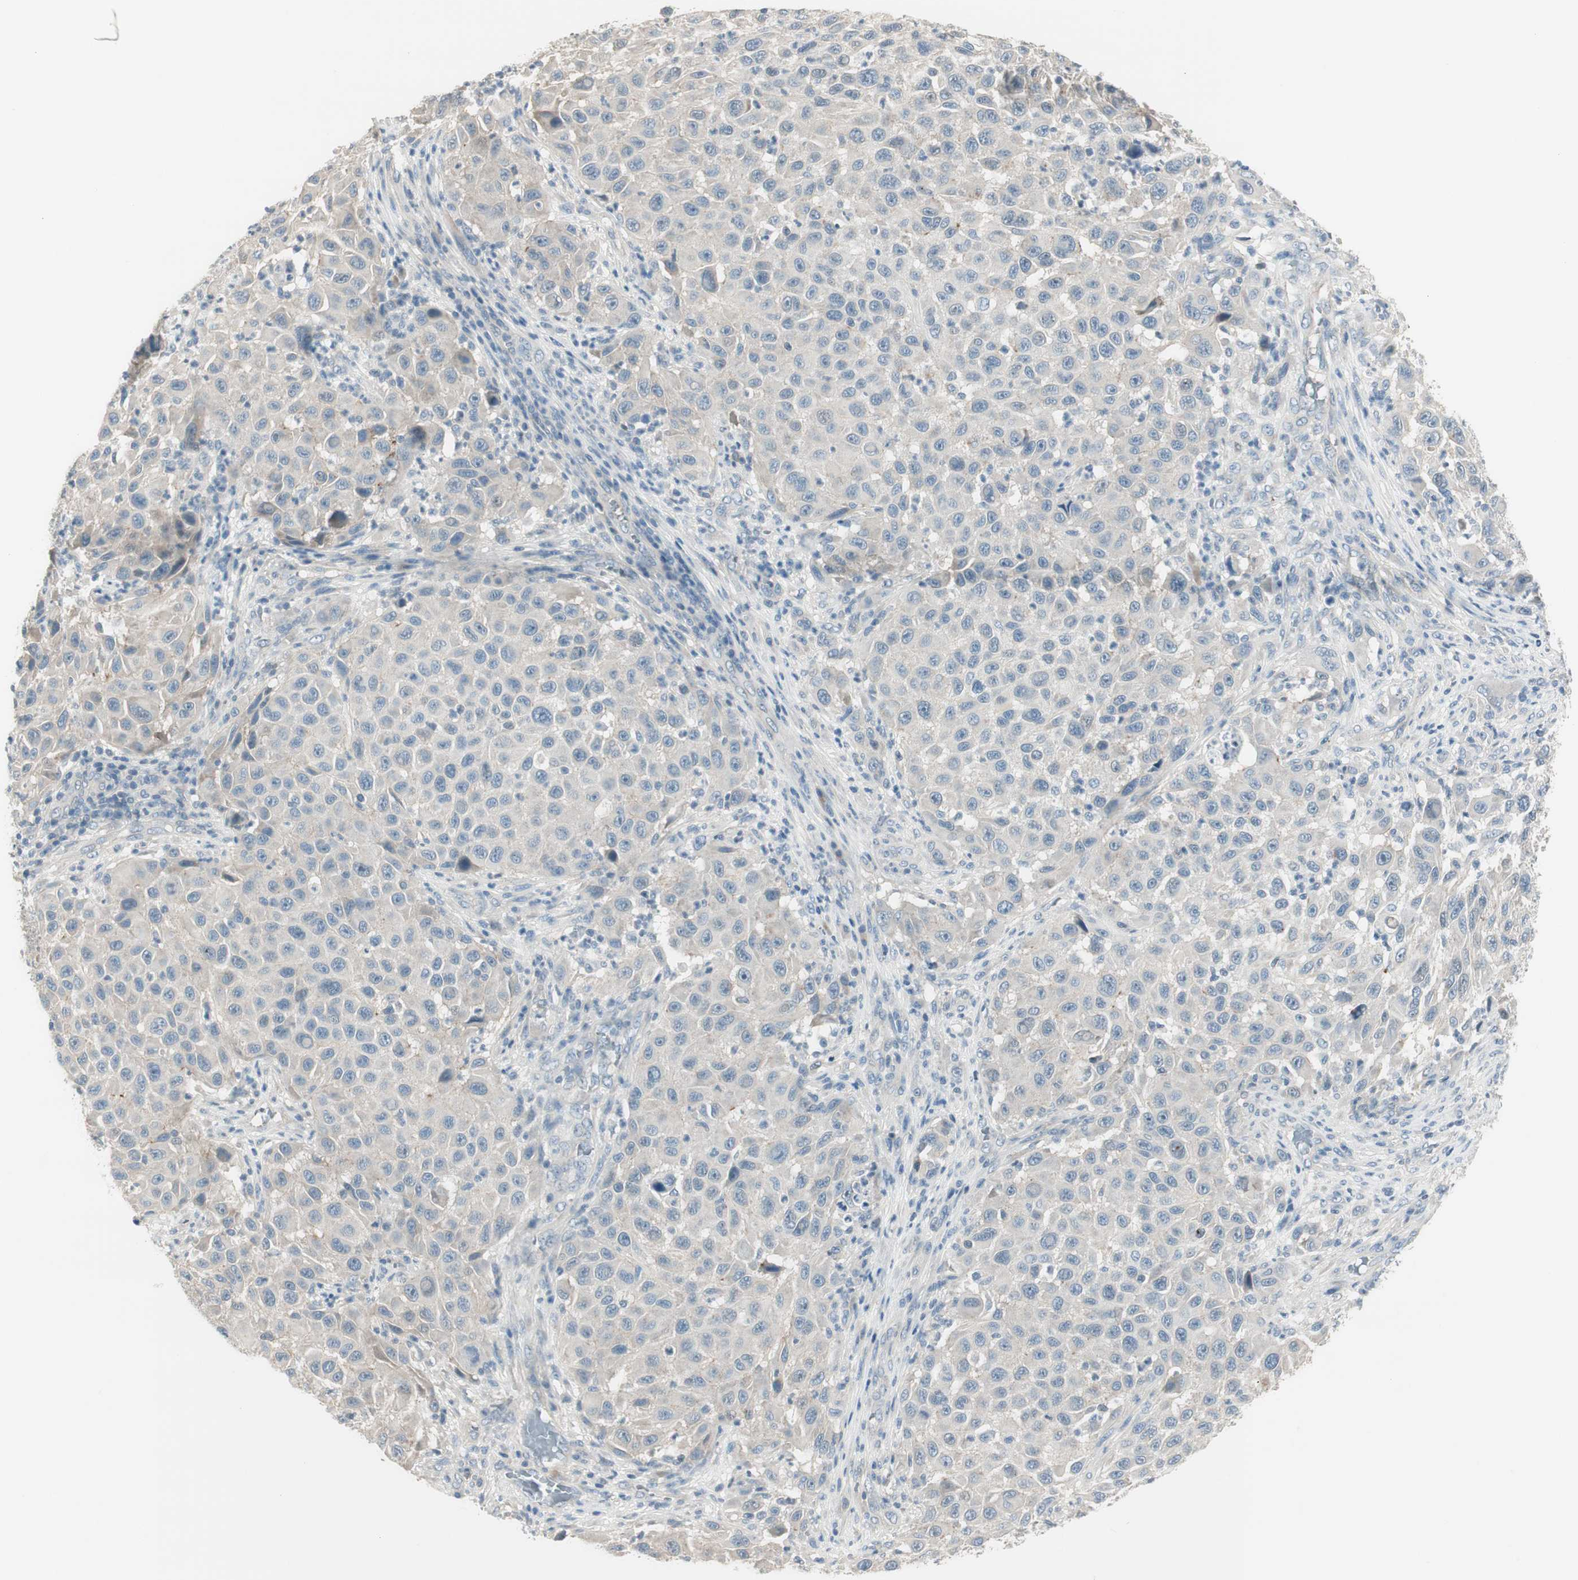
{"staining": {"intensity": "negative", "quantity": "none", "location": "none"}, "tissue": "melanoma", "cell_type": "Tumor cells", "image_type": "cancer", "snomed": [{"axis": "morphology", "description": "Malignant melanoma, Metastatic site"}, {"axis": "topography", "description": "Lymph node"}], "caption": "DAB (3,3'-diaminobenzidine) immunohistochemical staining of melanoma reveals no significant staining in tumor cells.", "gene": "EVA1A", "patient": {"sex": "male", "age": 61}}